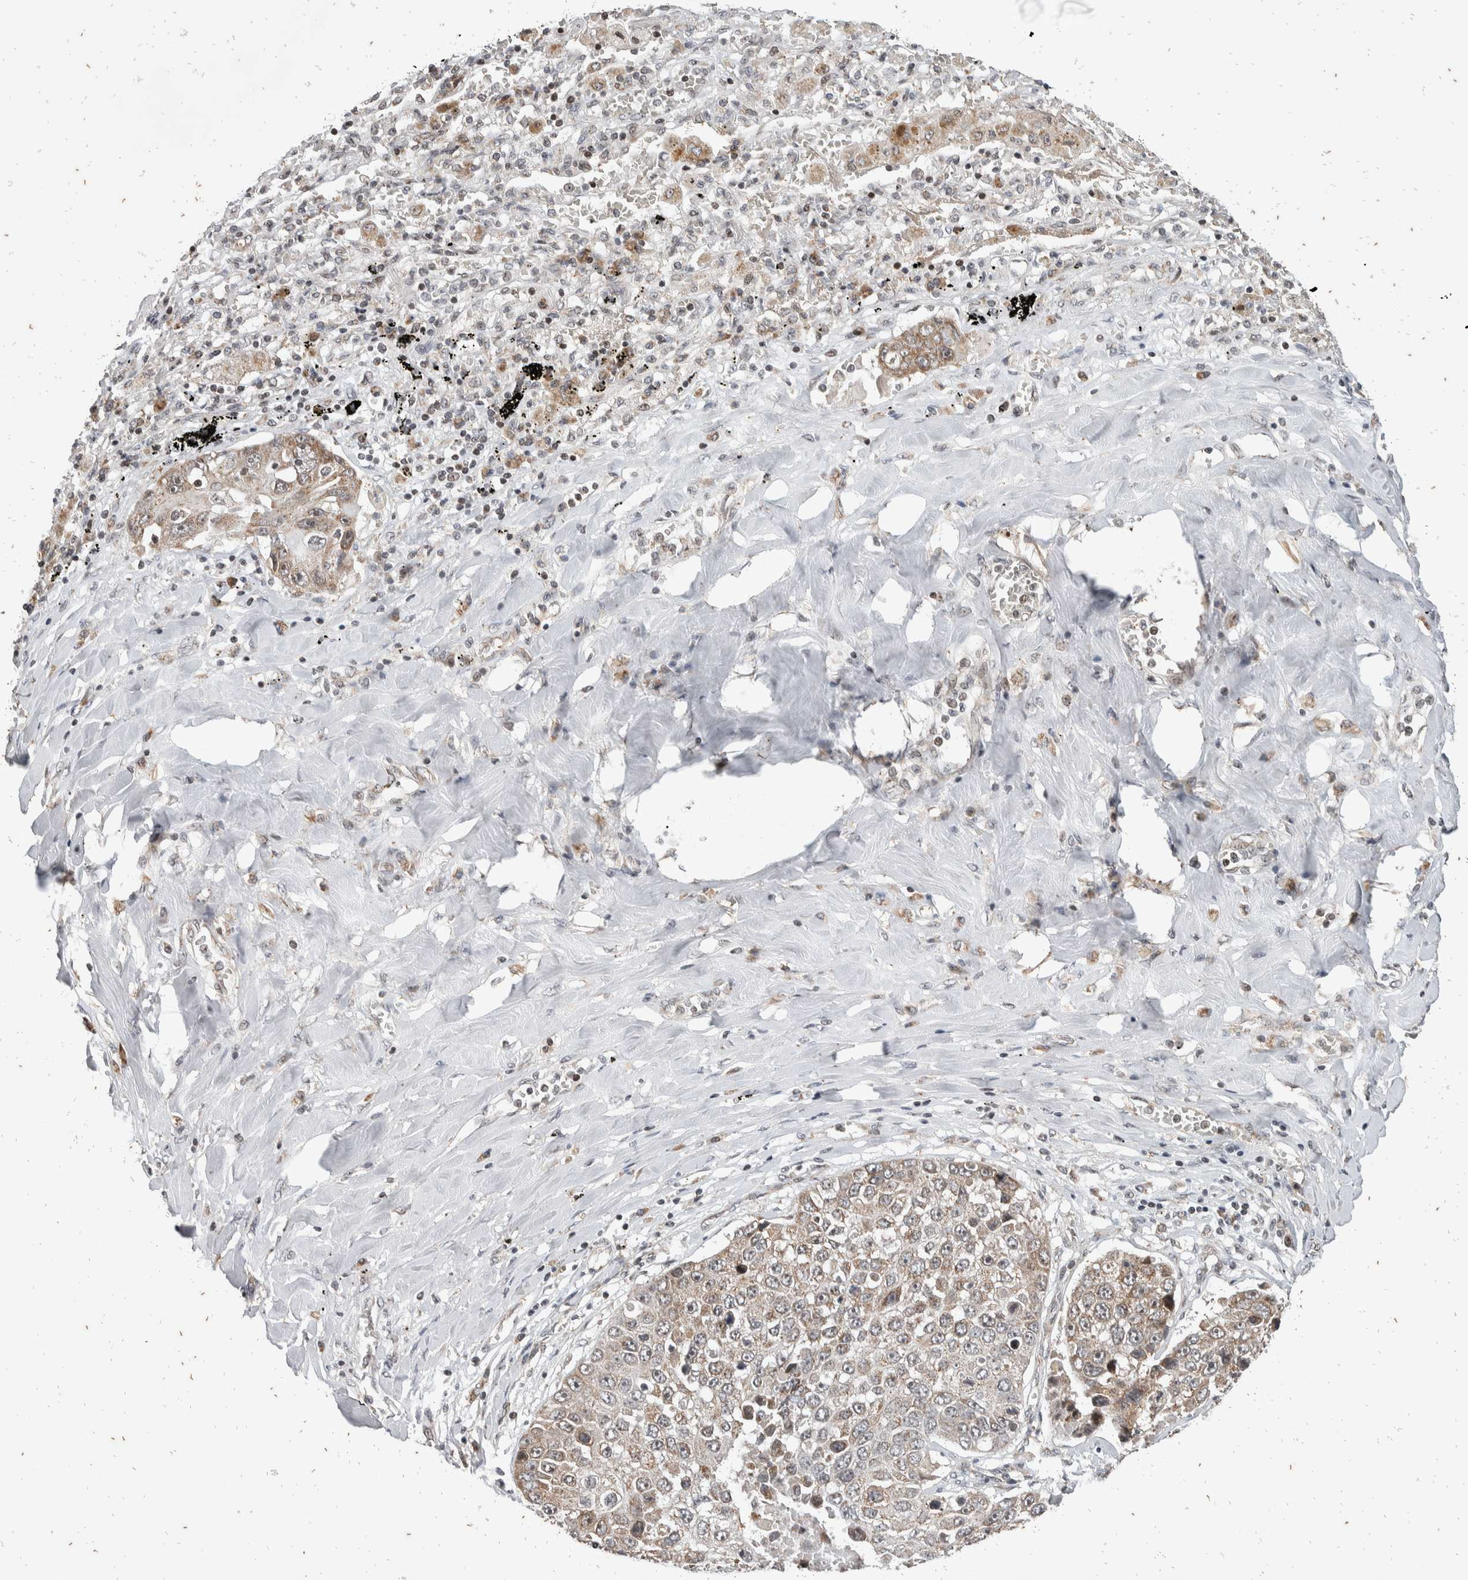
{"staining": {"intensity": "weak", "quantity": ">75%", "location": "cytoplasmic/membranous"}, "tissue": "lung cancer", "cell_type": "Tumor cells", "image_type": "cancer", "snomed": [{"axis": "morphology", "description": "Squamous cell carcinoma, NOS"}, {"axis": "topography", "description": "Lung"}], "caption": "A brown stain highlights weak cytoplasmic/membranous staining of a protein in human squamous cell carcinoma (lung) tumor cells.", "gene": "ATXN7L1", "patient": {"sex": "male", "age": 61}}